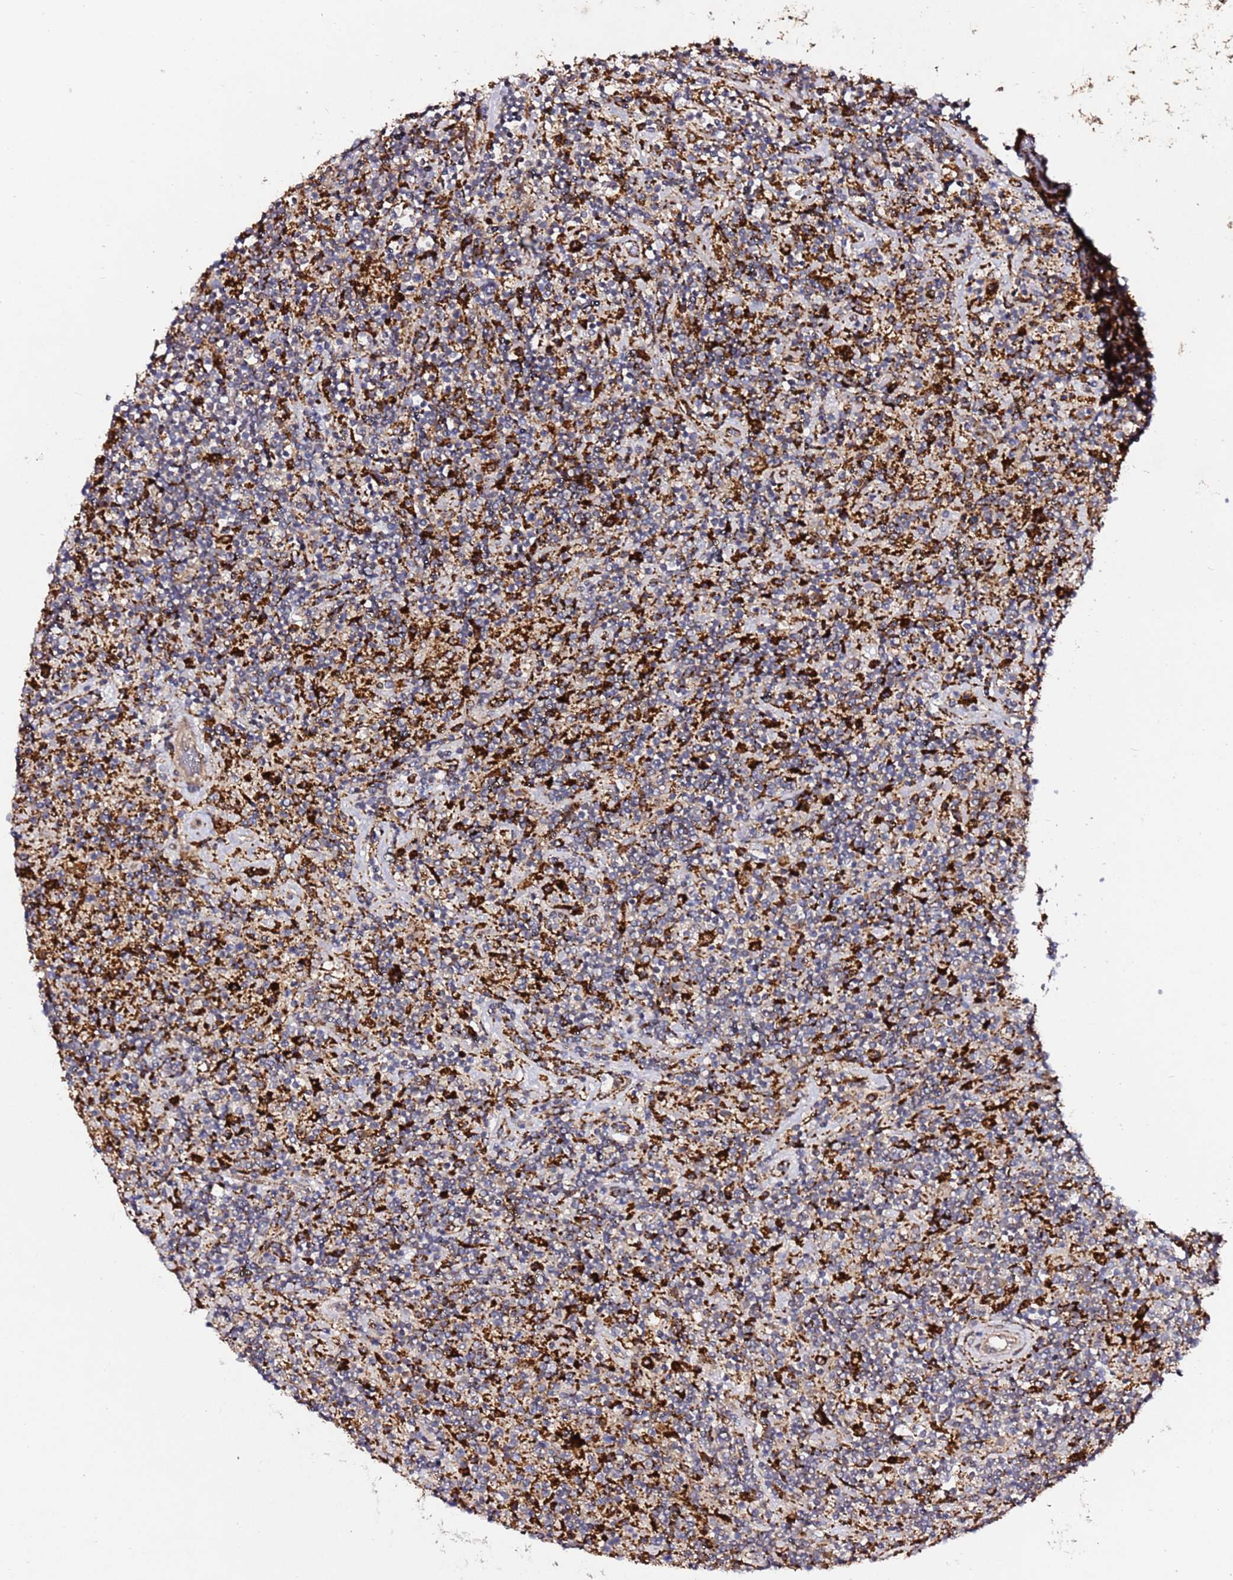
{"staining": {"intensity": "moderate", "quantity": ">75%", "location": "cytoplasmic/membranous"}, "tissue": "lymphoma", "cell_type": "Tumor cells", "image_type": "cancer", "snomed": [{"axis": "morphology", "description": "Hodgkin's disease, NOS"}, {"axis": "topography", "description": "Lymph node"}], "caption": "Immunohistochemical staining of Hodgkin's disease exhibits moderate cytoplasmic/membranous protein expression in approximately >75% of tumor cells.", "gene": "ALG11", "patient": {"sex": "male", "age": 70}}